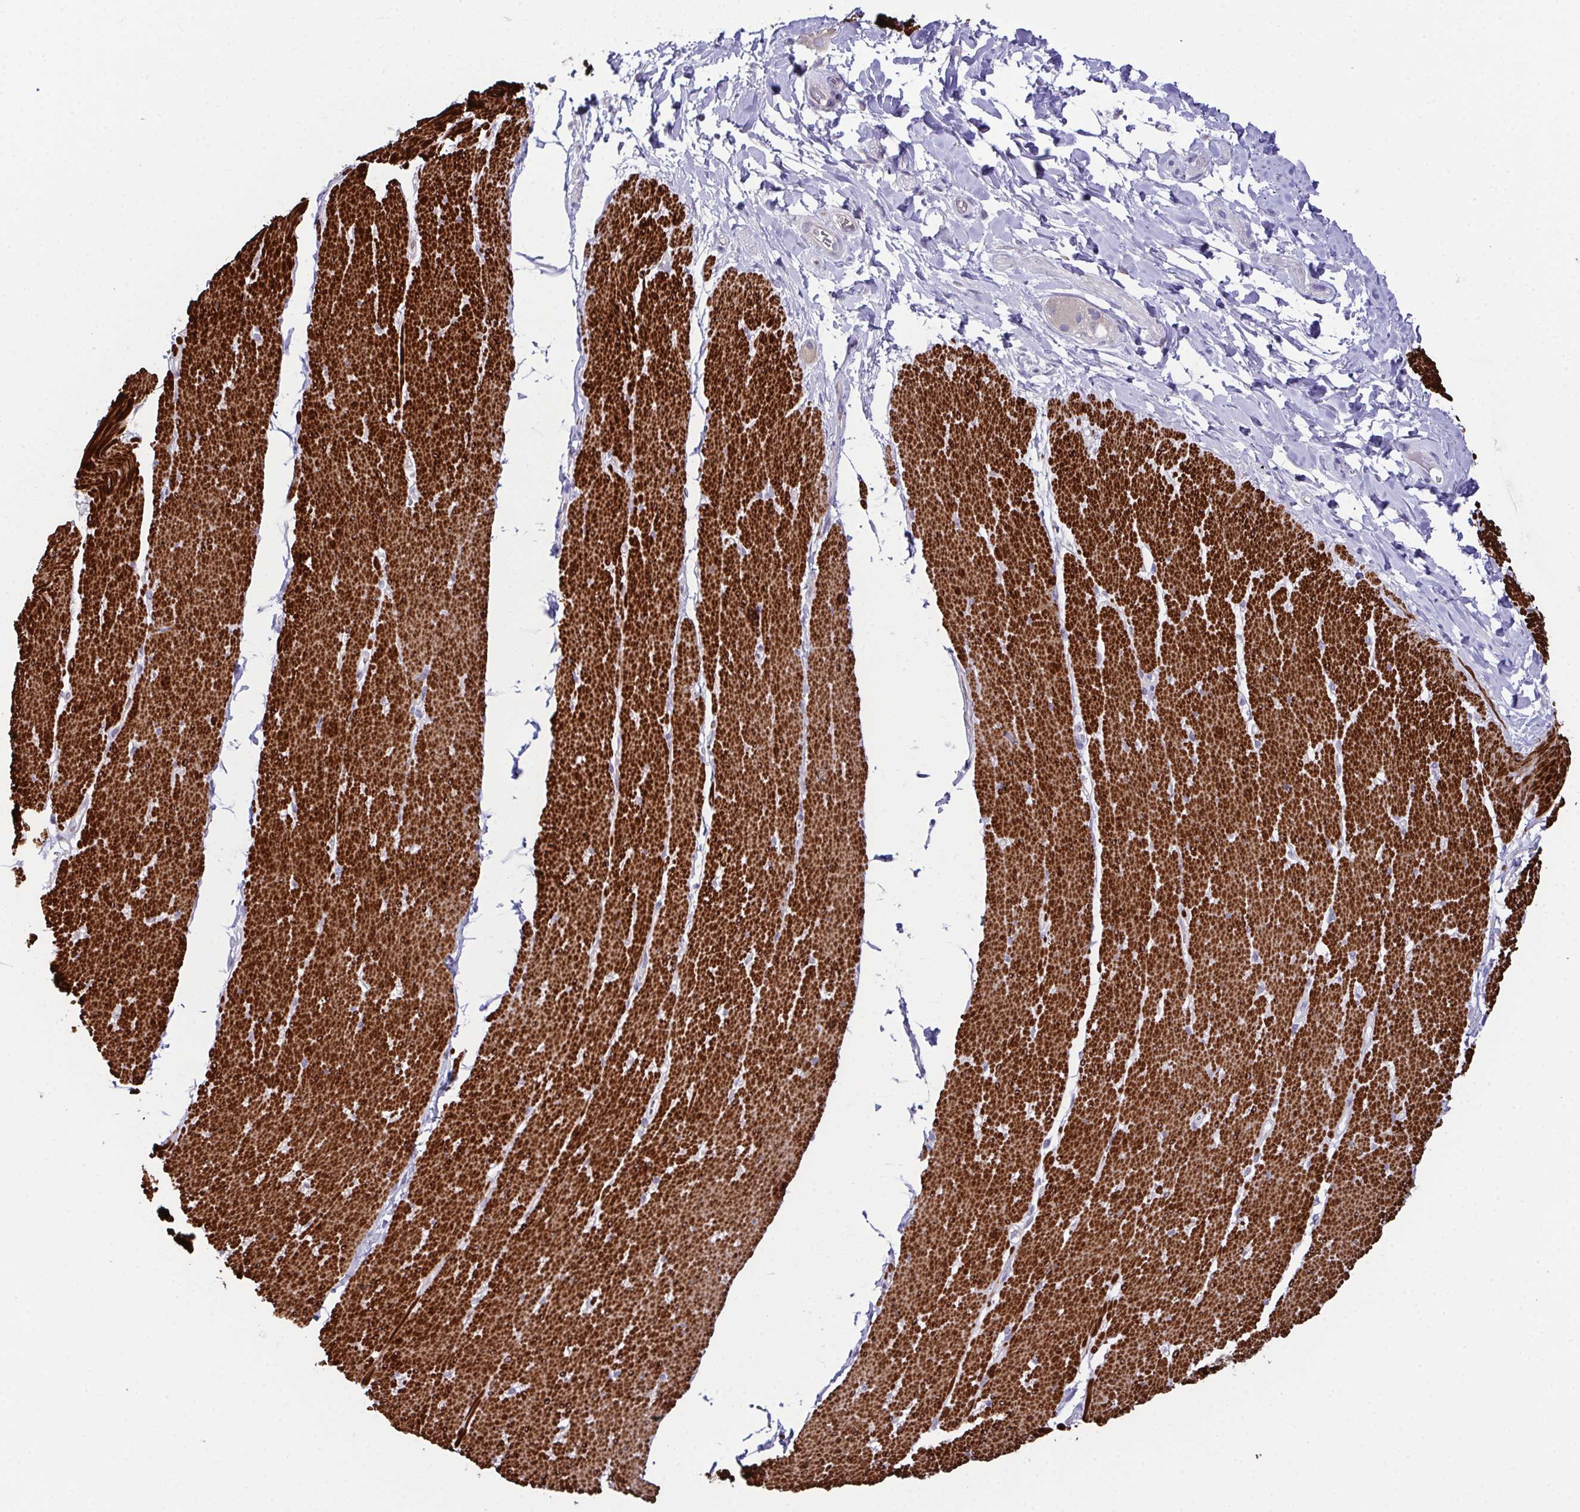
{"staining": {"intensity": "strong", "quantity": ">75%", "location": "cytoplasmic/membranous"}, "tissue": "smooth muscle", "cell_type": "Smooth muscle cells", "image_type": "normal", "snomed": [{"axis": "morphology", "description": "Normal tissue, NOS"}, {"axis": "topography", "description": "Smooth muscle"}, {"axis": "topography", "description": "Rectum"}], "caption": "A high-resolution photomicrograph shows immunohistochemistry (IHC) staining of normal smooth muscle, which reveals strong cytoplasmic/membranous expression in approximately >75% of smooth muscle cells.", "gene": "CFAP97D1", "patient": {"sex": "male", "age": 53}}